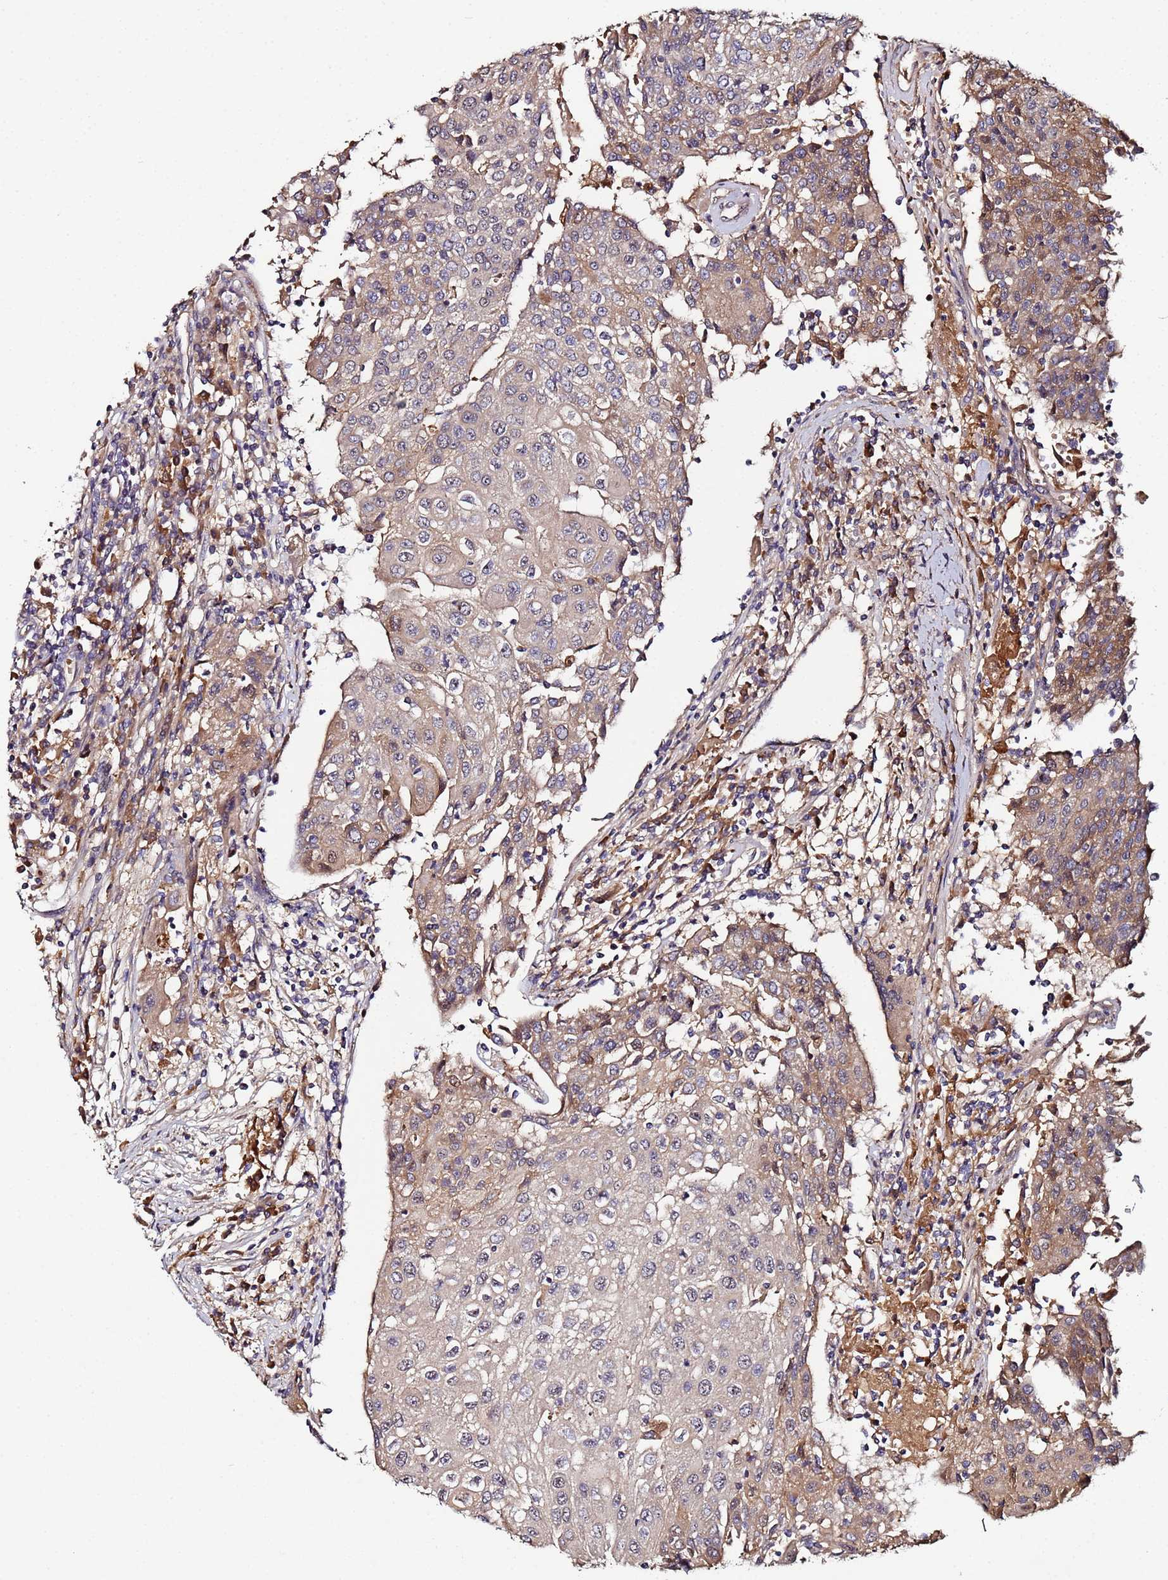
{"staining": {"intensity": "moderate", "quantity": "25%-75%", "location": "cytoplasmic/membranous"}, "tissue": "urothelial cancer", "cell_type": "Tumor cells", "image_type": "cancer", "snomed": [{"axis": "morphology", "description": "Urothelial carcinoma, High grade"}, {"axis": "topography", "description": "Urinary bladder"}], "caption": "High-grade urothelial carcinoma tissue exhibits moderate cytoplasmic/membranous positivity in approximately 25%-75% of tumor cells", "gene": "OSER1", "patient": {"sex": "female", "age": 85}}